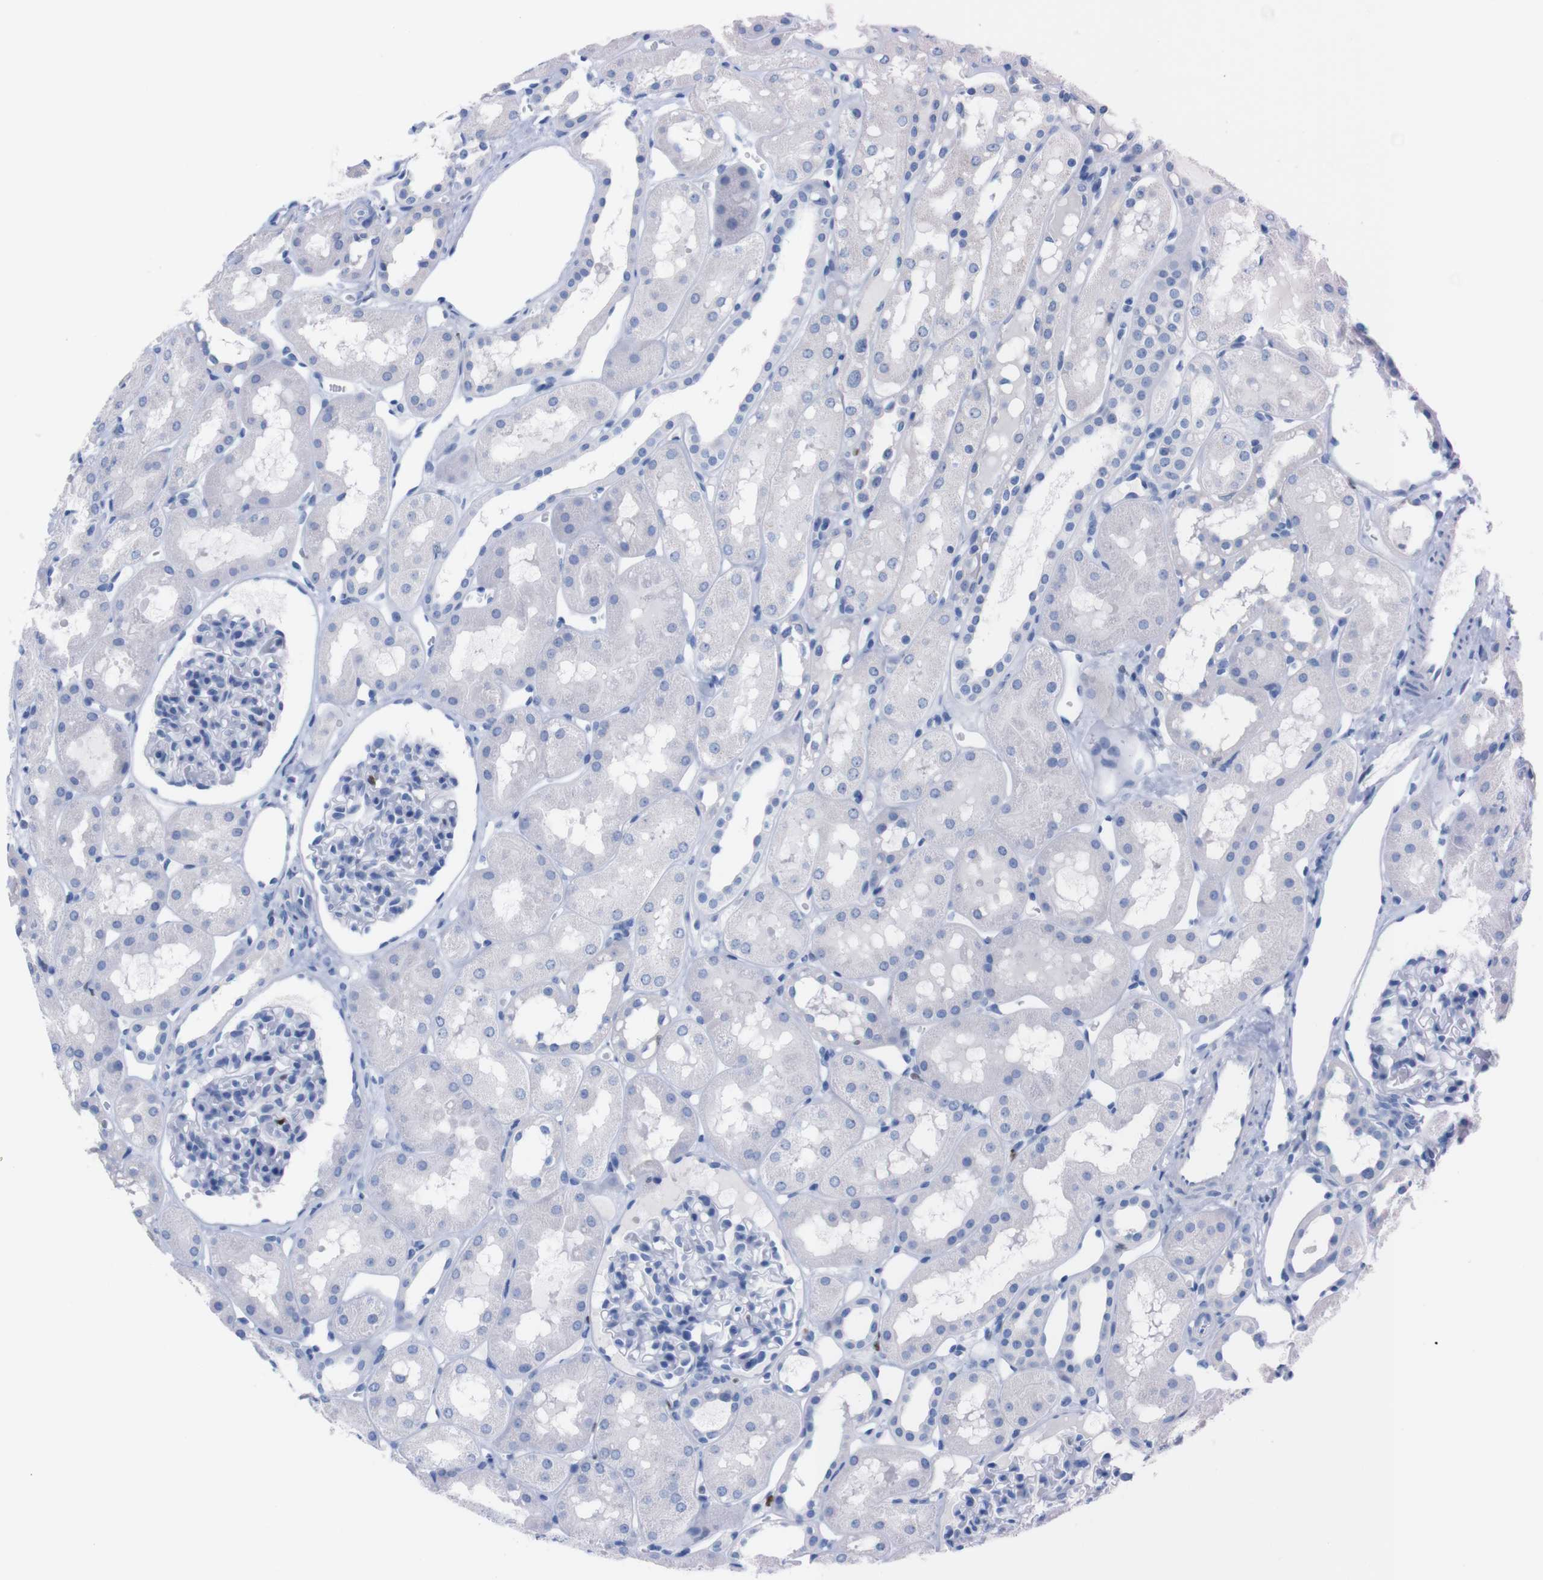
{"staining": {"intensity": "negative", "quantity": "none", "location": "none"}, "tissue": "kidney", "cell_type": "Cells in glomeruli", "image_type": "normal", "snomed": [{"axis": "morphology", "description": "Normal tissue, NOS"}, {"axis": "topography", "description": "Kidney"}, {"axis": "topography", "description": "Urinary bladder"}], "caption": "This histopathology image is of unremarkable kidney stained with immunohistochemistry (IHC) to label a protein in brown with the nuclei are counter-stained blue. There is no positivity in cells in glomeruli.", "gene": "P2RY12", "patient": {"sex": "male", "age": 16}}